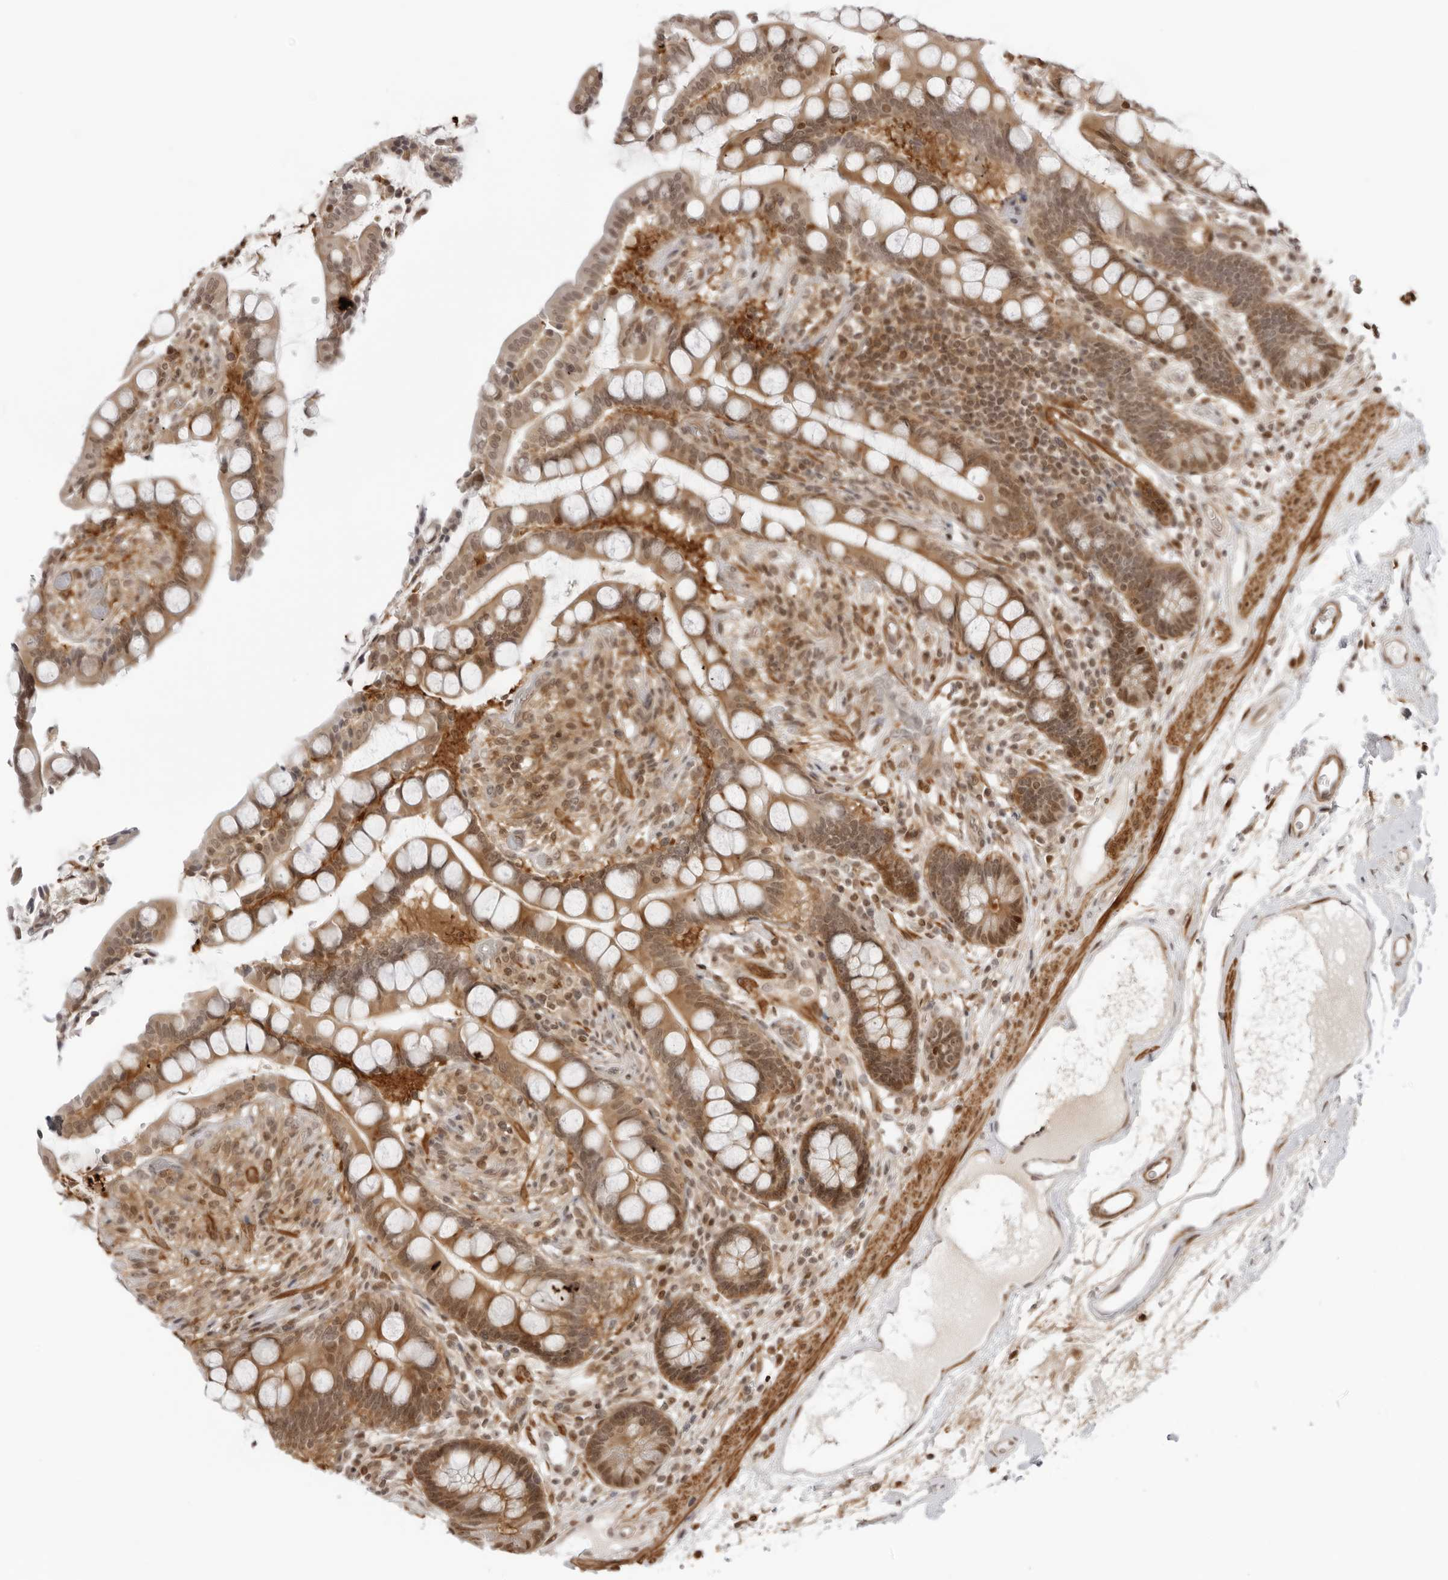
{"staining": {"intensity": "moderate", "quantity": ">75%", "location": "cytoplasmic/membranous,nuclear"}, "tissue": "colon", "cell_type": "Endothelial cells", "image_type": "normal", "snomed": [{"axis": "morphology", "description": "Normal tissue, NOS"}, {"axis": "topography", "description": "Colon"}], "caption": "Colon stained with a brown dye exhibits moderate cytoplasmic/membranous,nuclear positive expression in approximately >75% of endothelial cells.", "gene": "RNF146", "patient": {"sex": "male", "age": 73}}